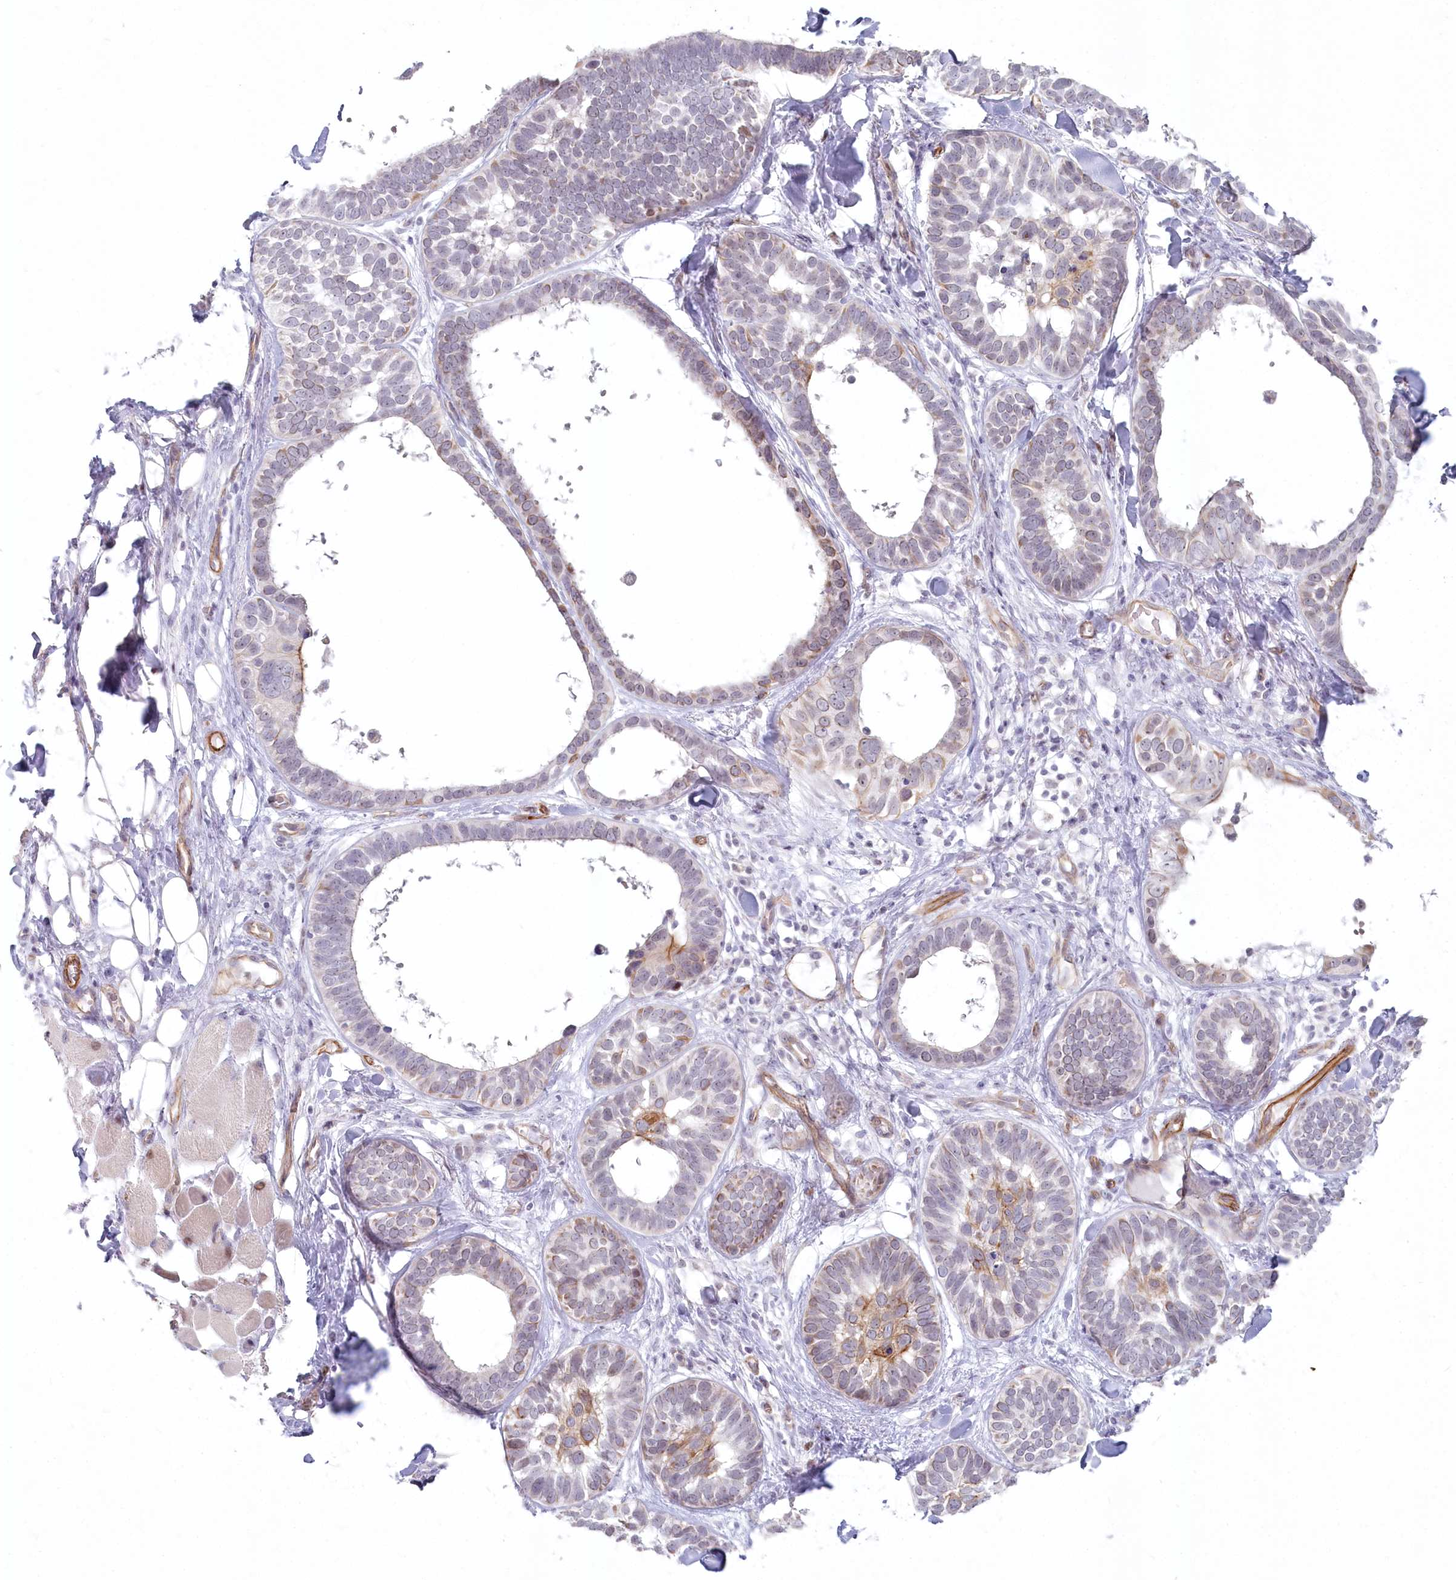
{"staining": {"intensity": "moderate", "quantity": "<25%", "location": "cytoplasmic/membranous"}, "tissue": "skin cancer", "cell_type": "Tumor cells", "image_type": "cancer", "snomed": [{"axis": "morphology", "description": "Basal cell carcinoma"}, {"axis": "topography", "description": "Skin"}], "caption": "Brown immunohistochemical staining in human skin cancer exhibits moderate cytoplasmic/membranous positivity in about <25% of tumor cells.", "gene": "ABHD8", "patient": {"sex": "male", "age": 62}}